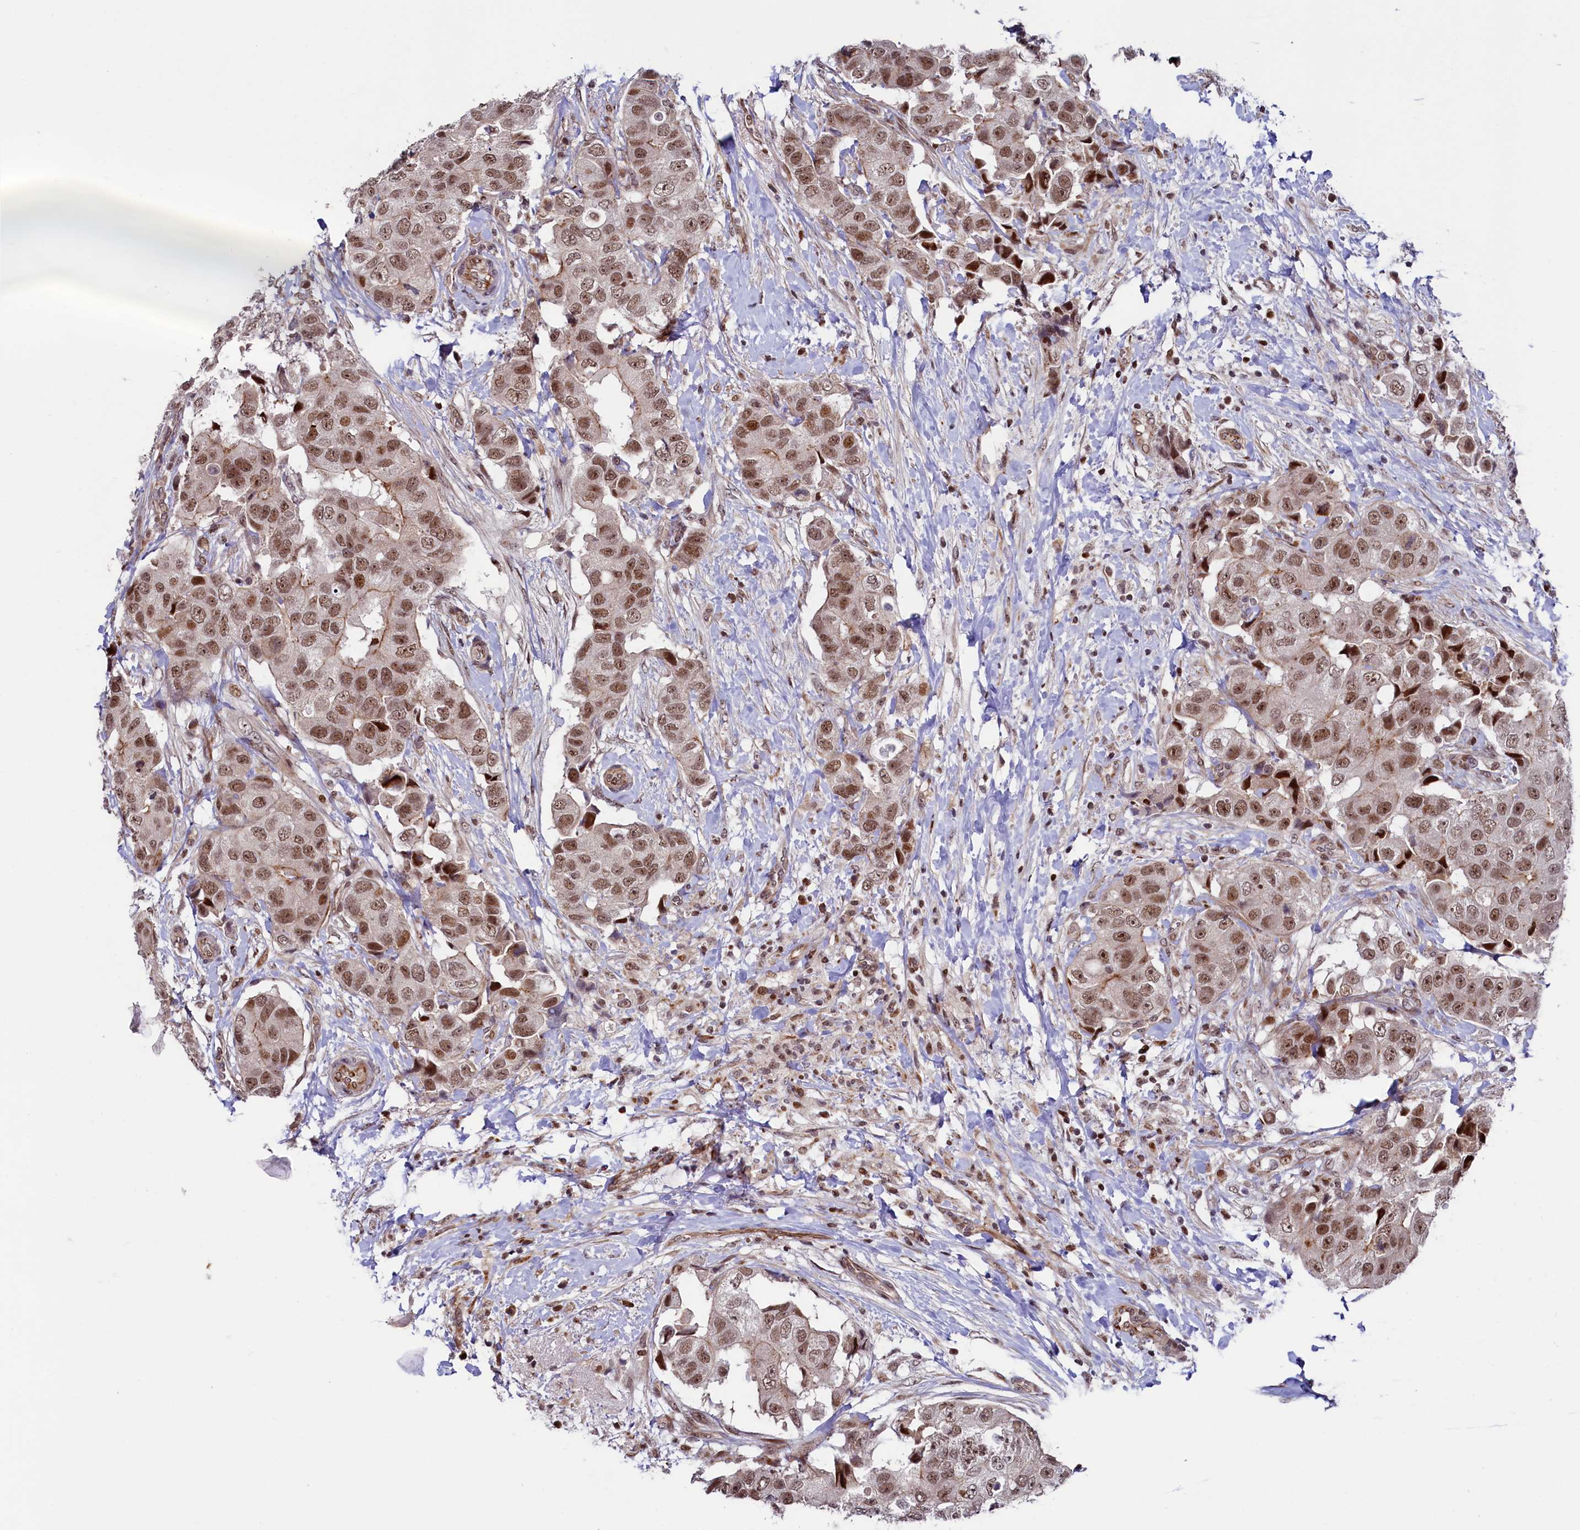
{"staining": {"intensity": "moderate", "quantity": ">75%", "location": "nuclear"}, "tissue": "breast cancer", "cell_type": "Tumor cells", "image_type": "cancer", "snomed": [{"axis": "morphology", "description": "Normal tissue, NOS"}, {"axis": "morphology", "description": "Duct carcinoma"}, {"axis": "topography", "description": "Breast"}], "caption": "The image displays staining of intraductal carcinoma (breast), revealing moderate nuclear protein positivity (brown color) within tumor cells. (DAB (3,3'-diaminobenzidine) = brown stain, brightfield microscopy at high magnification).", "gene": "LEO1", "patient": {"sex": "female", "age": 62}}